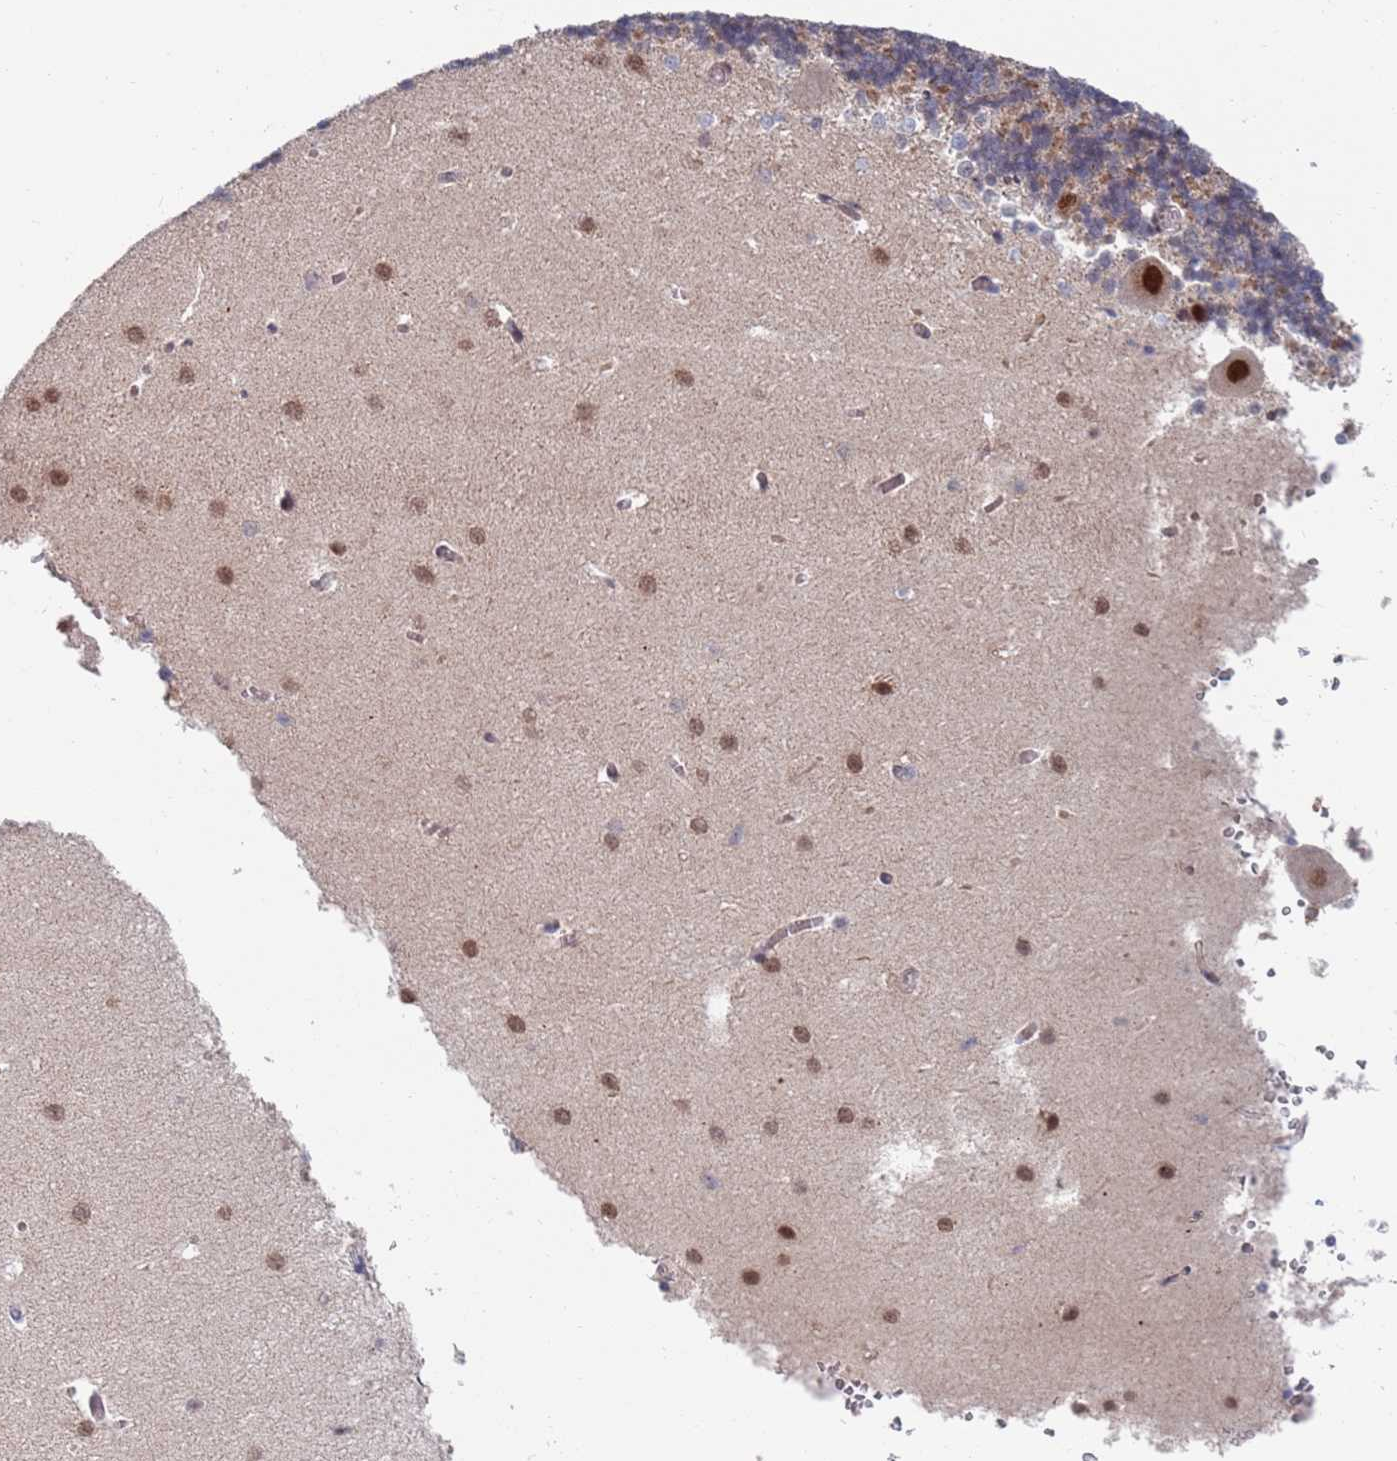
{"staining": {"intensity": "moderate", "quantity": "25%-75%", "location": "nuclear"}, "tissue": "cerebellum", "cell_type": "Cells in granular layer", "image_type": "normal", "snomed": [{"axis": "morphology", "description": "Normal tissue, NOS"}, {"axis": "topography", "description": "Cerebellum"}], "caption": "High-magnification brightfield microscopy of normal cerebellum stained with DAB (brown) and counterstained with hematoxylin (blue). cells in granular layer exhibit moderate nuclear positivity is seen in approximately25%-75% of cells.", "gene": "RPP25", "patient": {"sex": "male", "age": 37}}